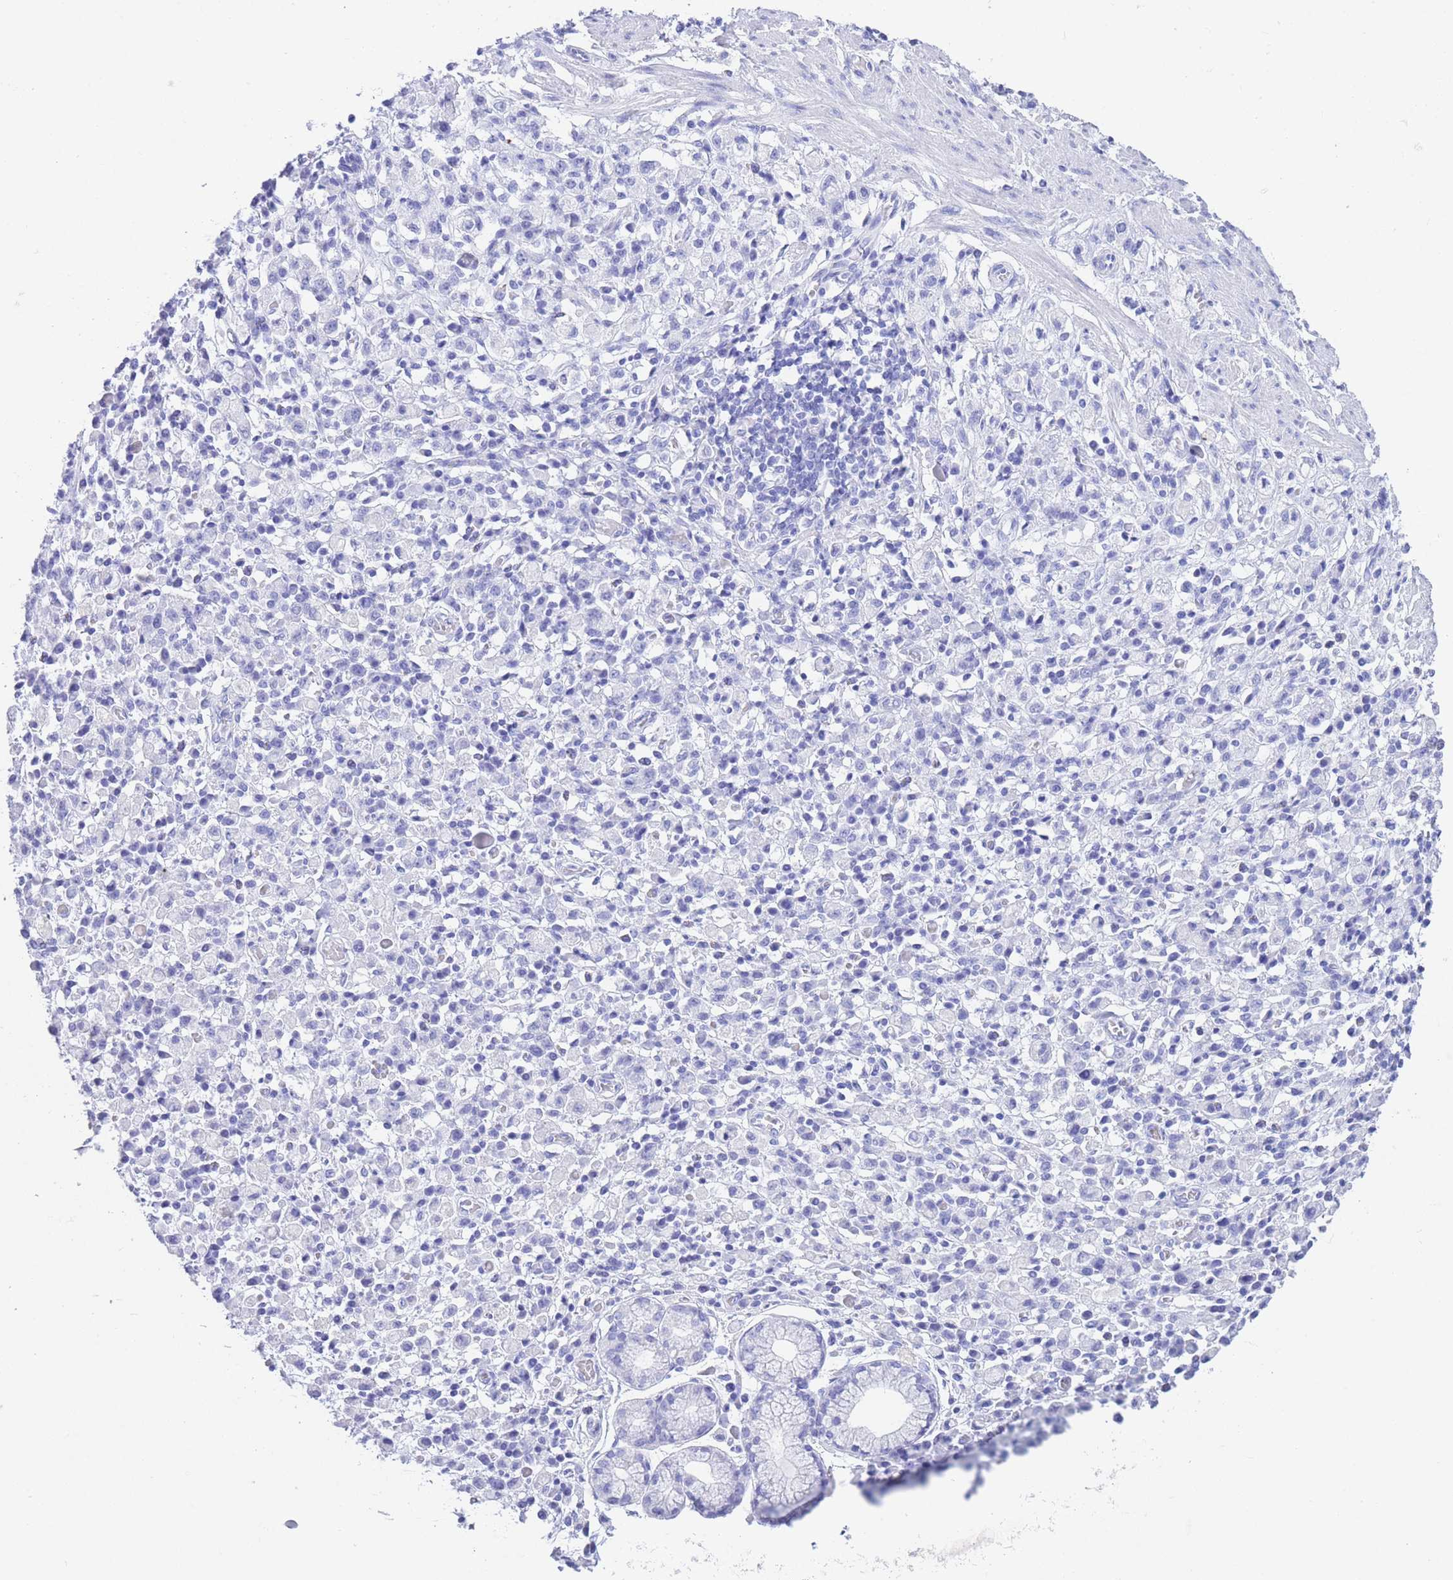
{"staining": {"intensity": "negative", "quantity": "none", "location": "none"}, "tissue": "stomach cancer", "cell_type": "Tumor cells", "image_type": "cancer", "snomed": [{"axis": "morphology", "description": "Adenocarcinoma, NOS"}, {"axis": "topography", "description": "Stomach"}], "caption": "Immunohistochemistry of human adenocarcinoma (stomach) demonstrates no staining in tumor cells.", "gene": "SLCO1B3", "patient": {"sex": "male", "age": 77}}